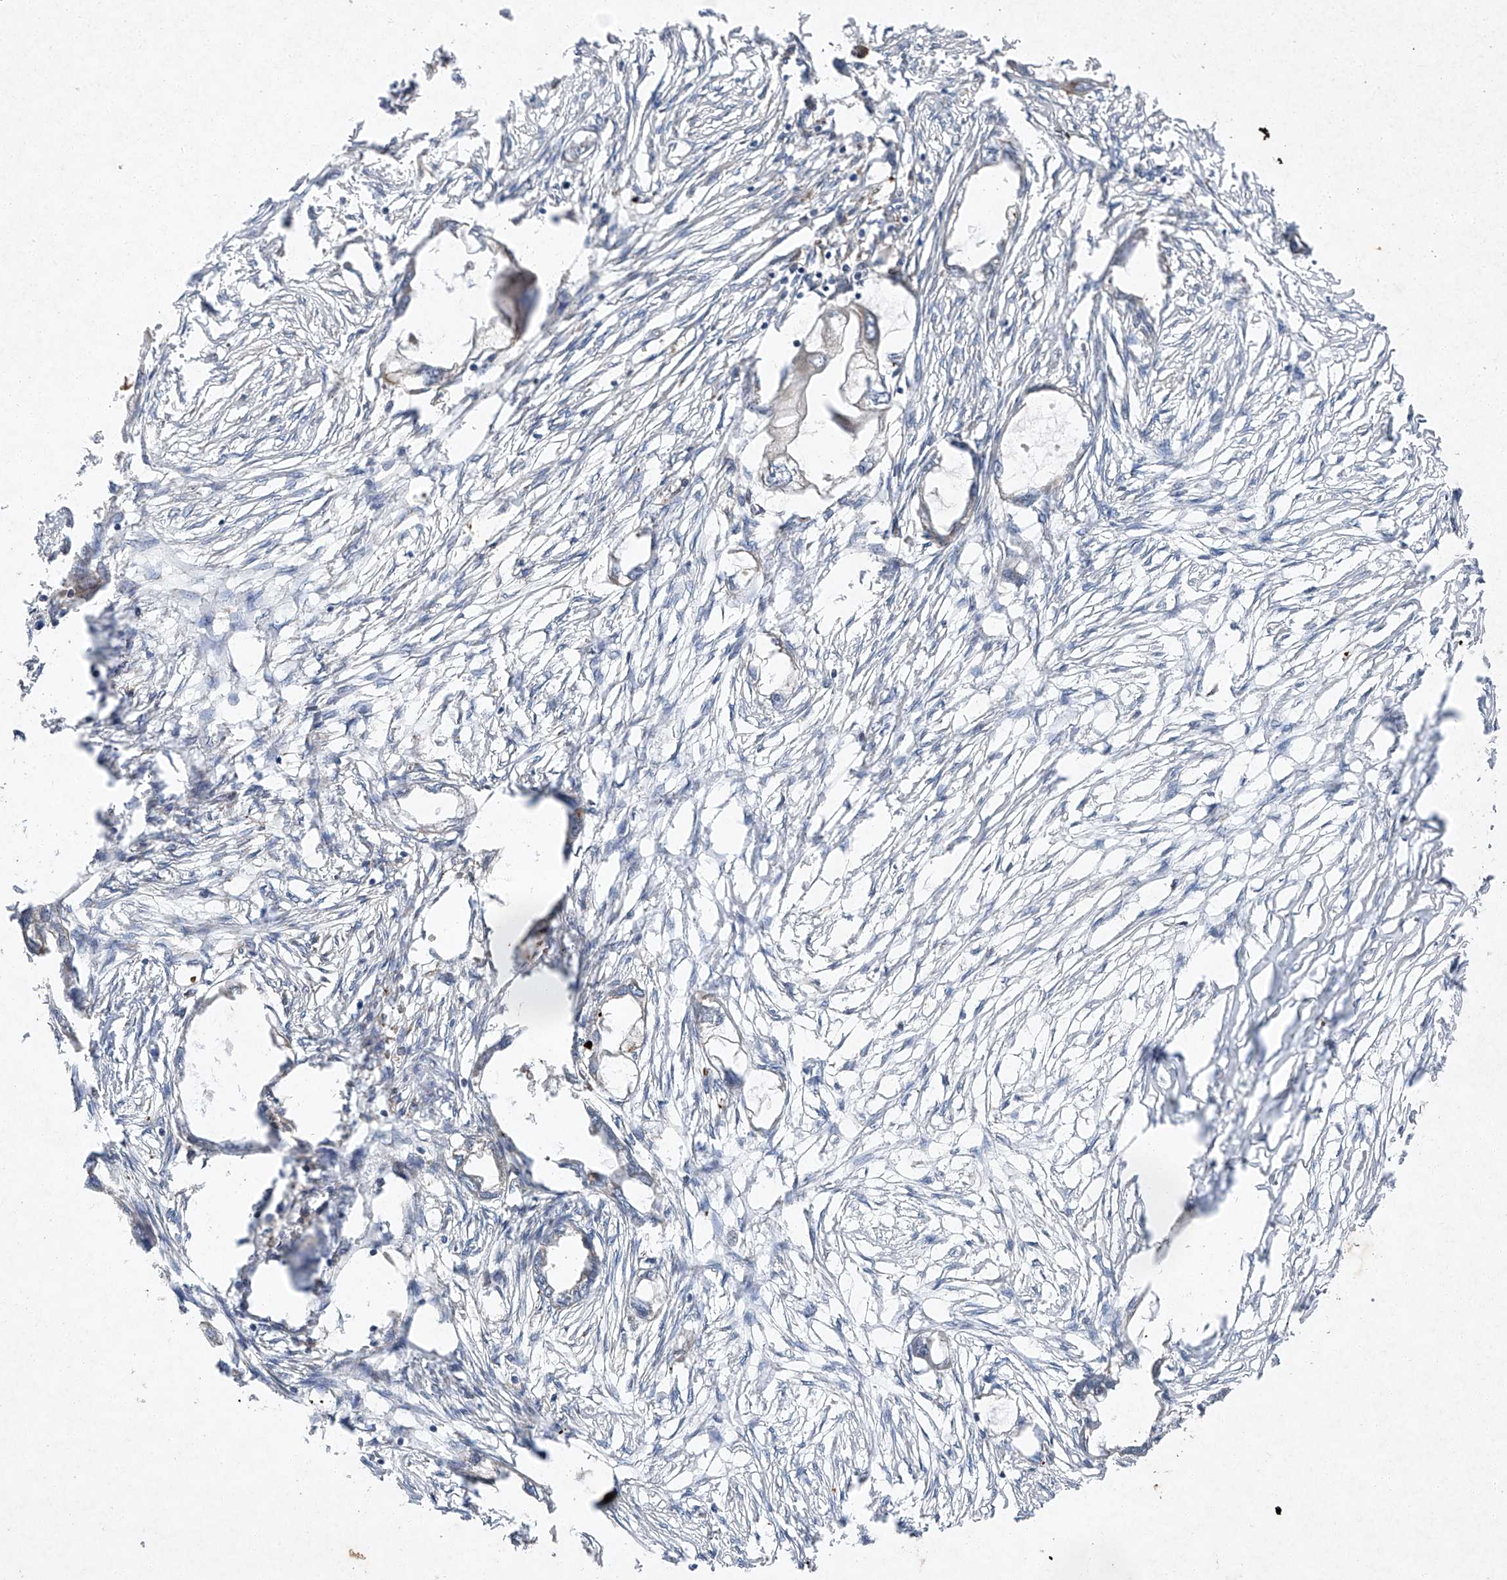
{"staining": {"intensity": "negative", "quantity": "none", "location": "none"}, "tissue": "endometrial cancer", "cell_type": "Tumor cells", "image_type": "cancer", "snomed": [{"axis": "morphology", "description": "Adenocarcinoma, NOS"}, {"axis": "morphology", "description": "Adenocarcinoma, metastatic, NOS"}, {"axis": "topography", "description": "Adipose tissue"}, {"axis": "topography", "description": "Endometrium"}], "caption": "DAB immunohistochemical staining of endometrial cancer (metastatic adenocarcinoma) reveals no significant staining in tumor cells. (Stains: DAB IHC with hematoxylin counter stain, Microscopy: brightfield microscopy at high magnification).", "gene": "RUSC1", "patient": {"sex": "female", "age": 67}}